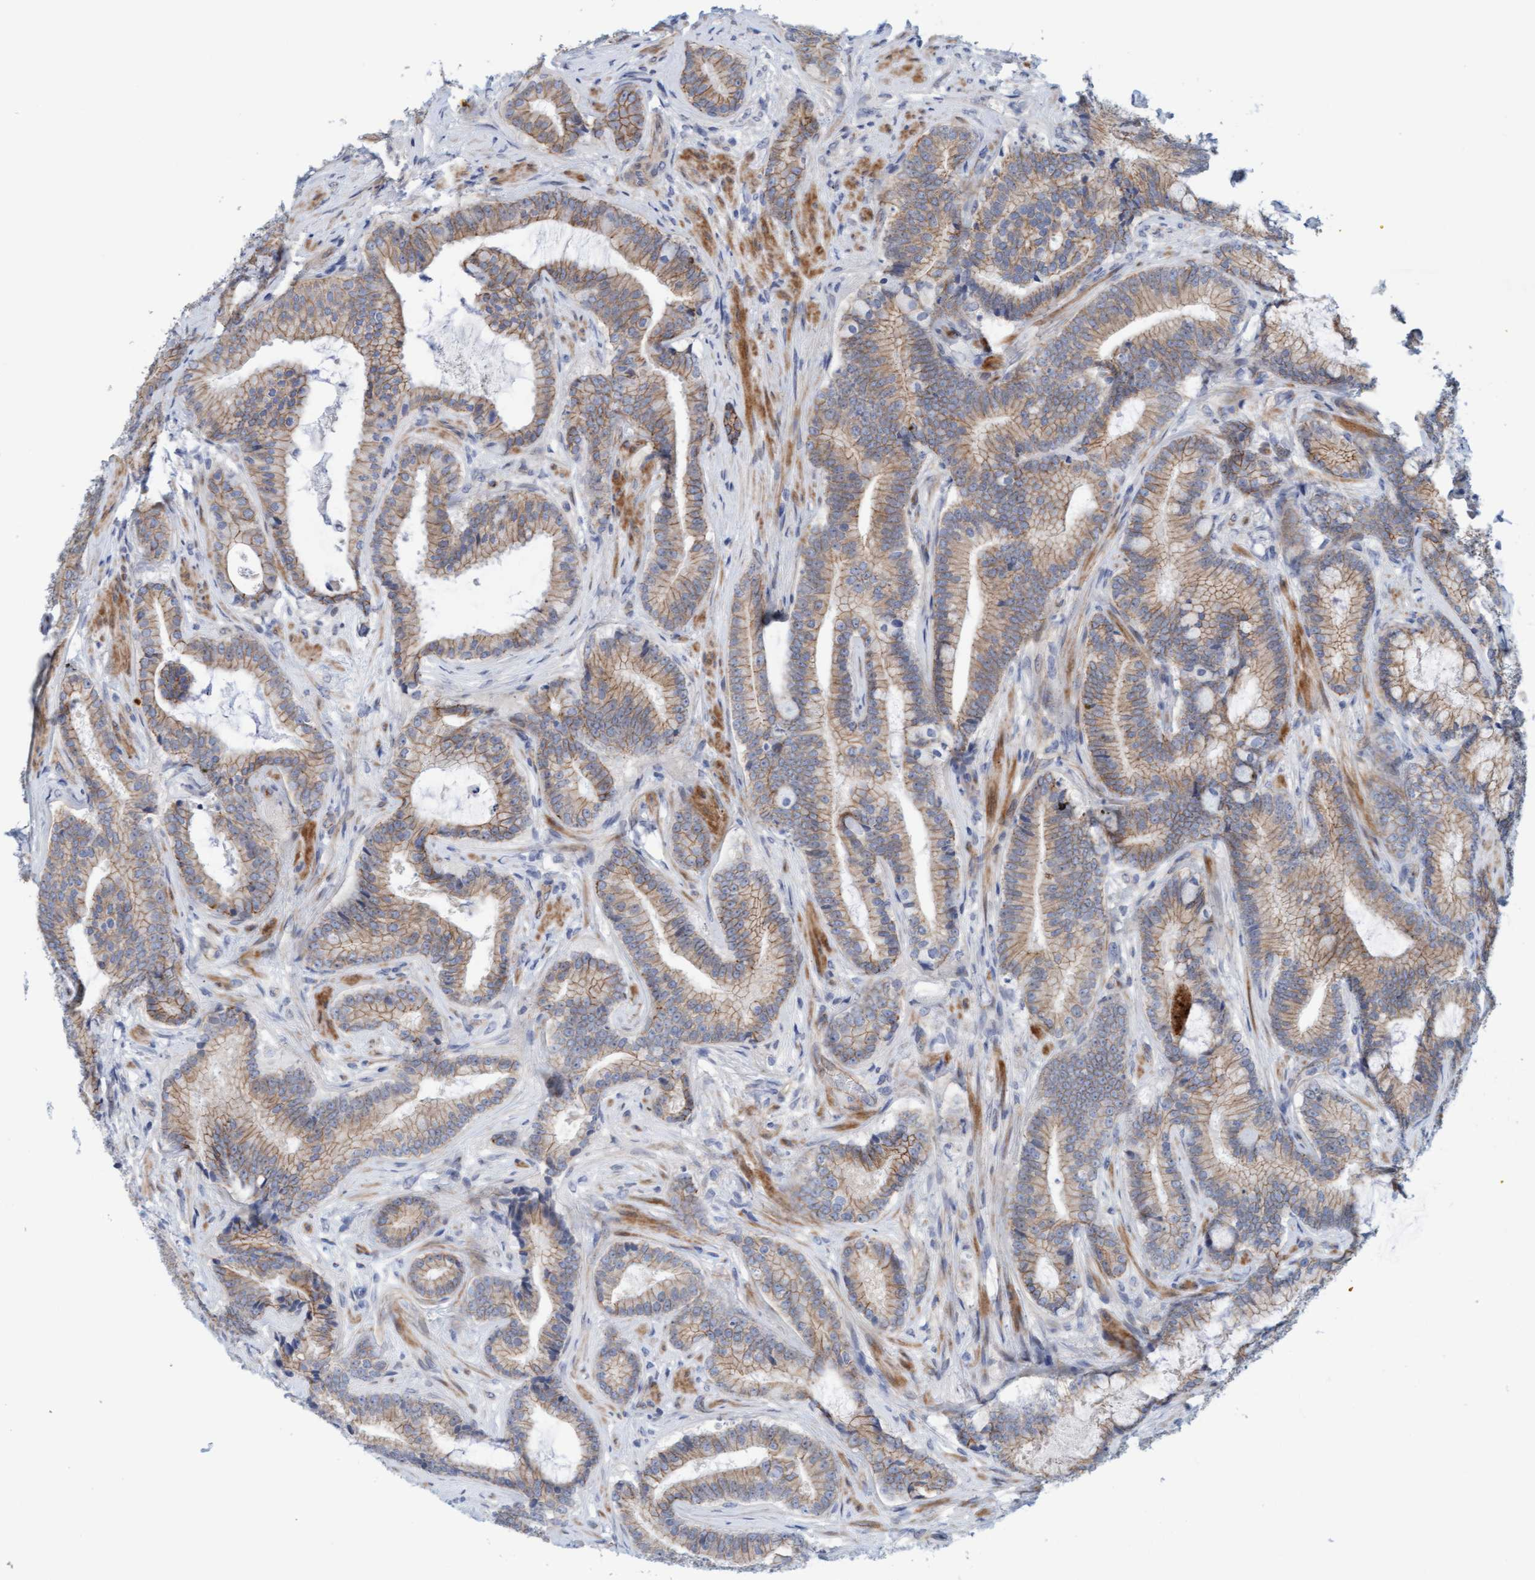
{"staining": {"intensity": "weak", "quantity": ">75%", "location": "cytoplasmic/membranous"}, "tissue": "prostate cancer", "cell_type": "Tumor cells", "image_type": "cancer", "snomed": [{"axis": "morphology", "description": "Adenocarcinoma, High grade"}, {"axis": "topography", "description": "Prostate"}], "caption": "Prostate adenocarcinoma (high-grade) tissue shows weak cytoplasmic/membranous staining in about >75% of tumor cells", "gene": "KRBA2", "patient": {"sex": "male", "age": 55}}